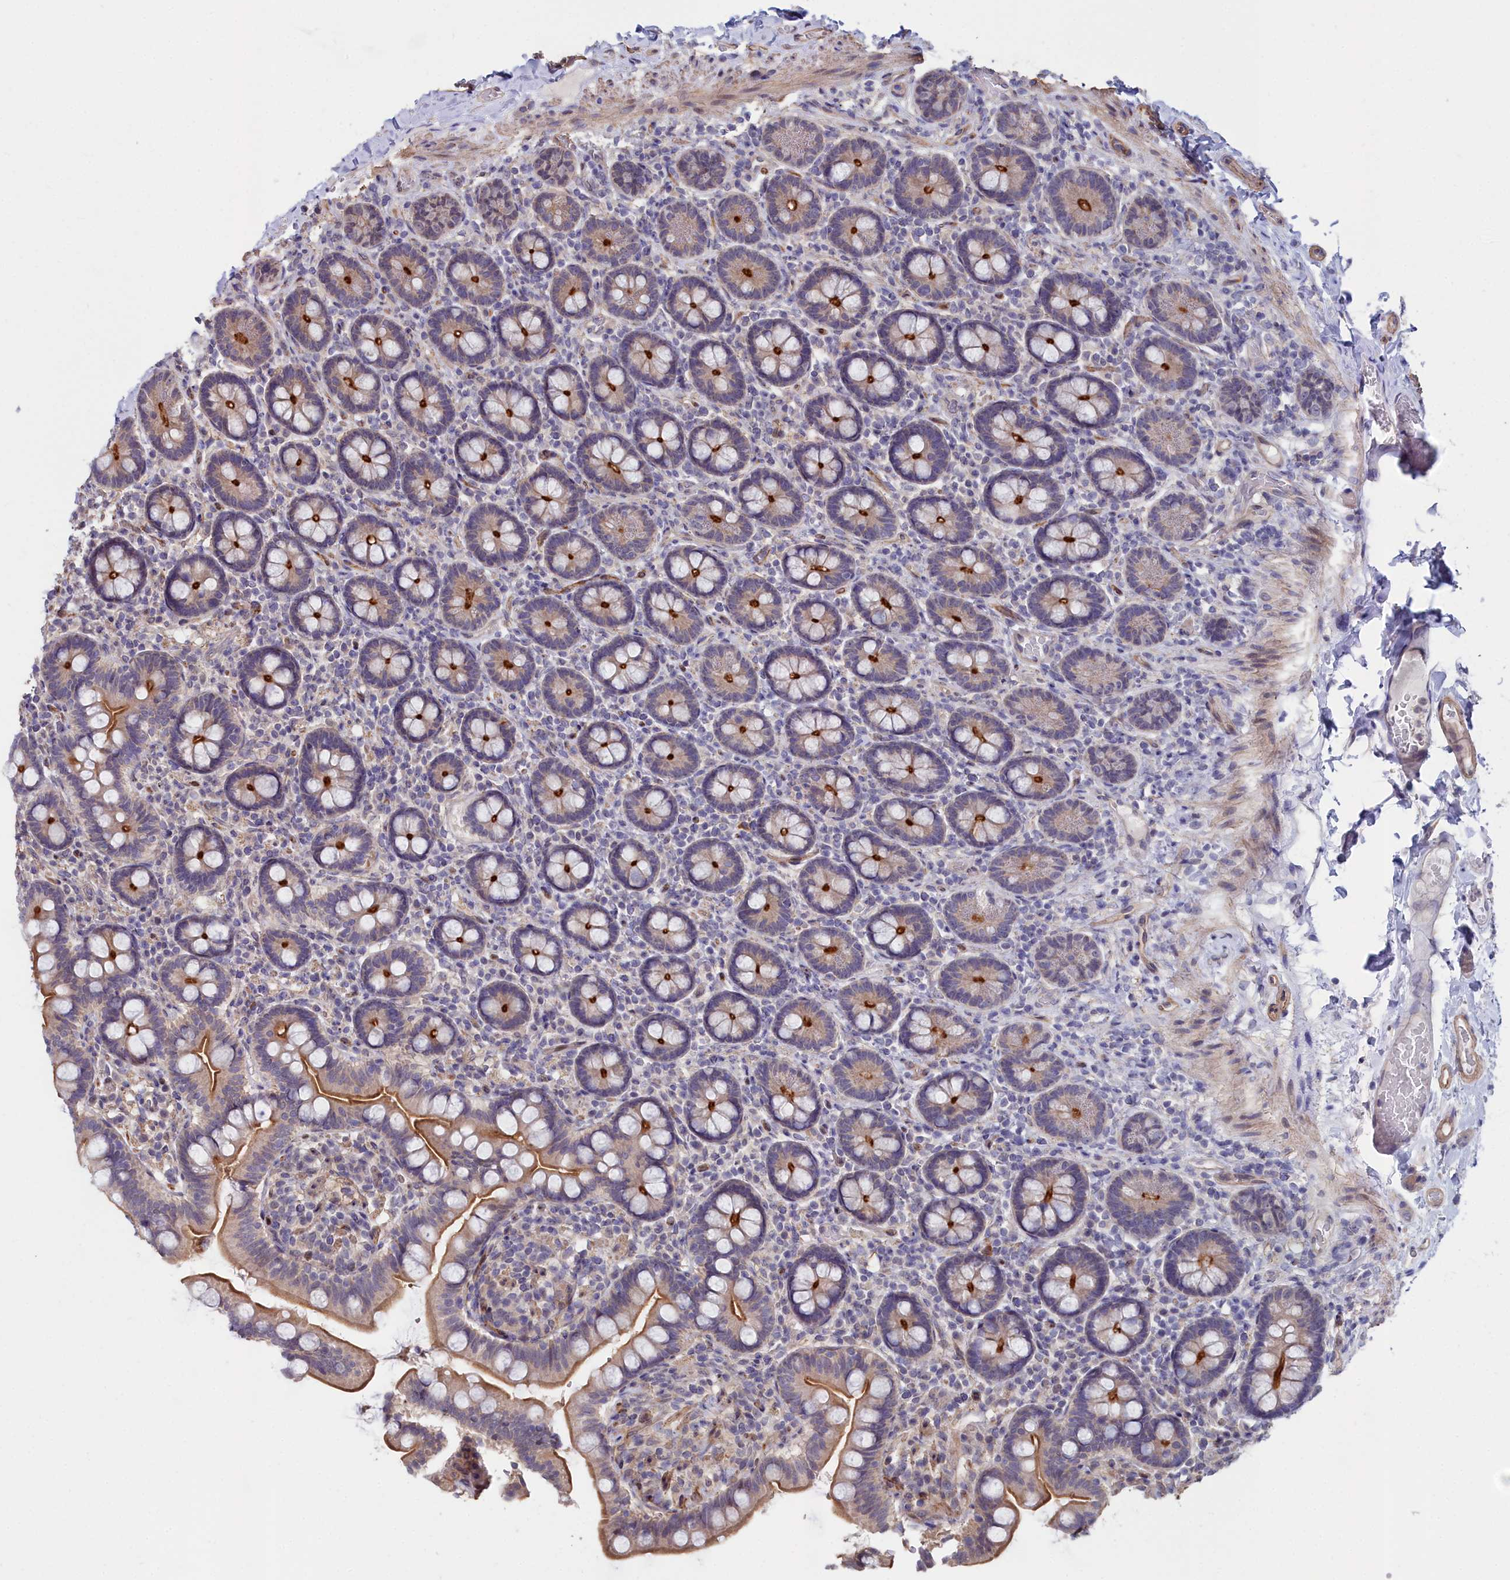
{"staining": {"intensity": "moderate", "quantity": ">75%", "location": "cytoplasmic/membranous"}, "tissue": "small intestine", "cell_type": "Glandular cells", "image_type": "normal", "snomed": [{"axis": "morphology", "description": "Normal tissue, NOS"}, {"axis": "topography", "description": "Small intestine"}], "caption": "Glandular cells demonstrate medium levels of moderate cytoplasmic/membranous expression in about >75% of cells in benign human small intestine.", "gene": "C4orf19", "patient": {"sex": "female", "age": 64}}